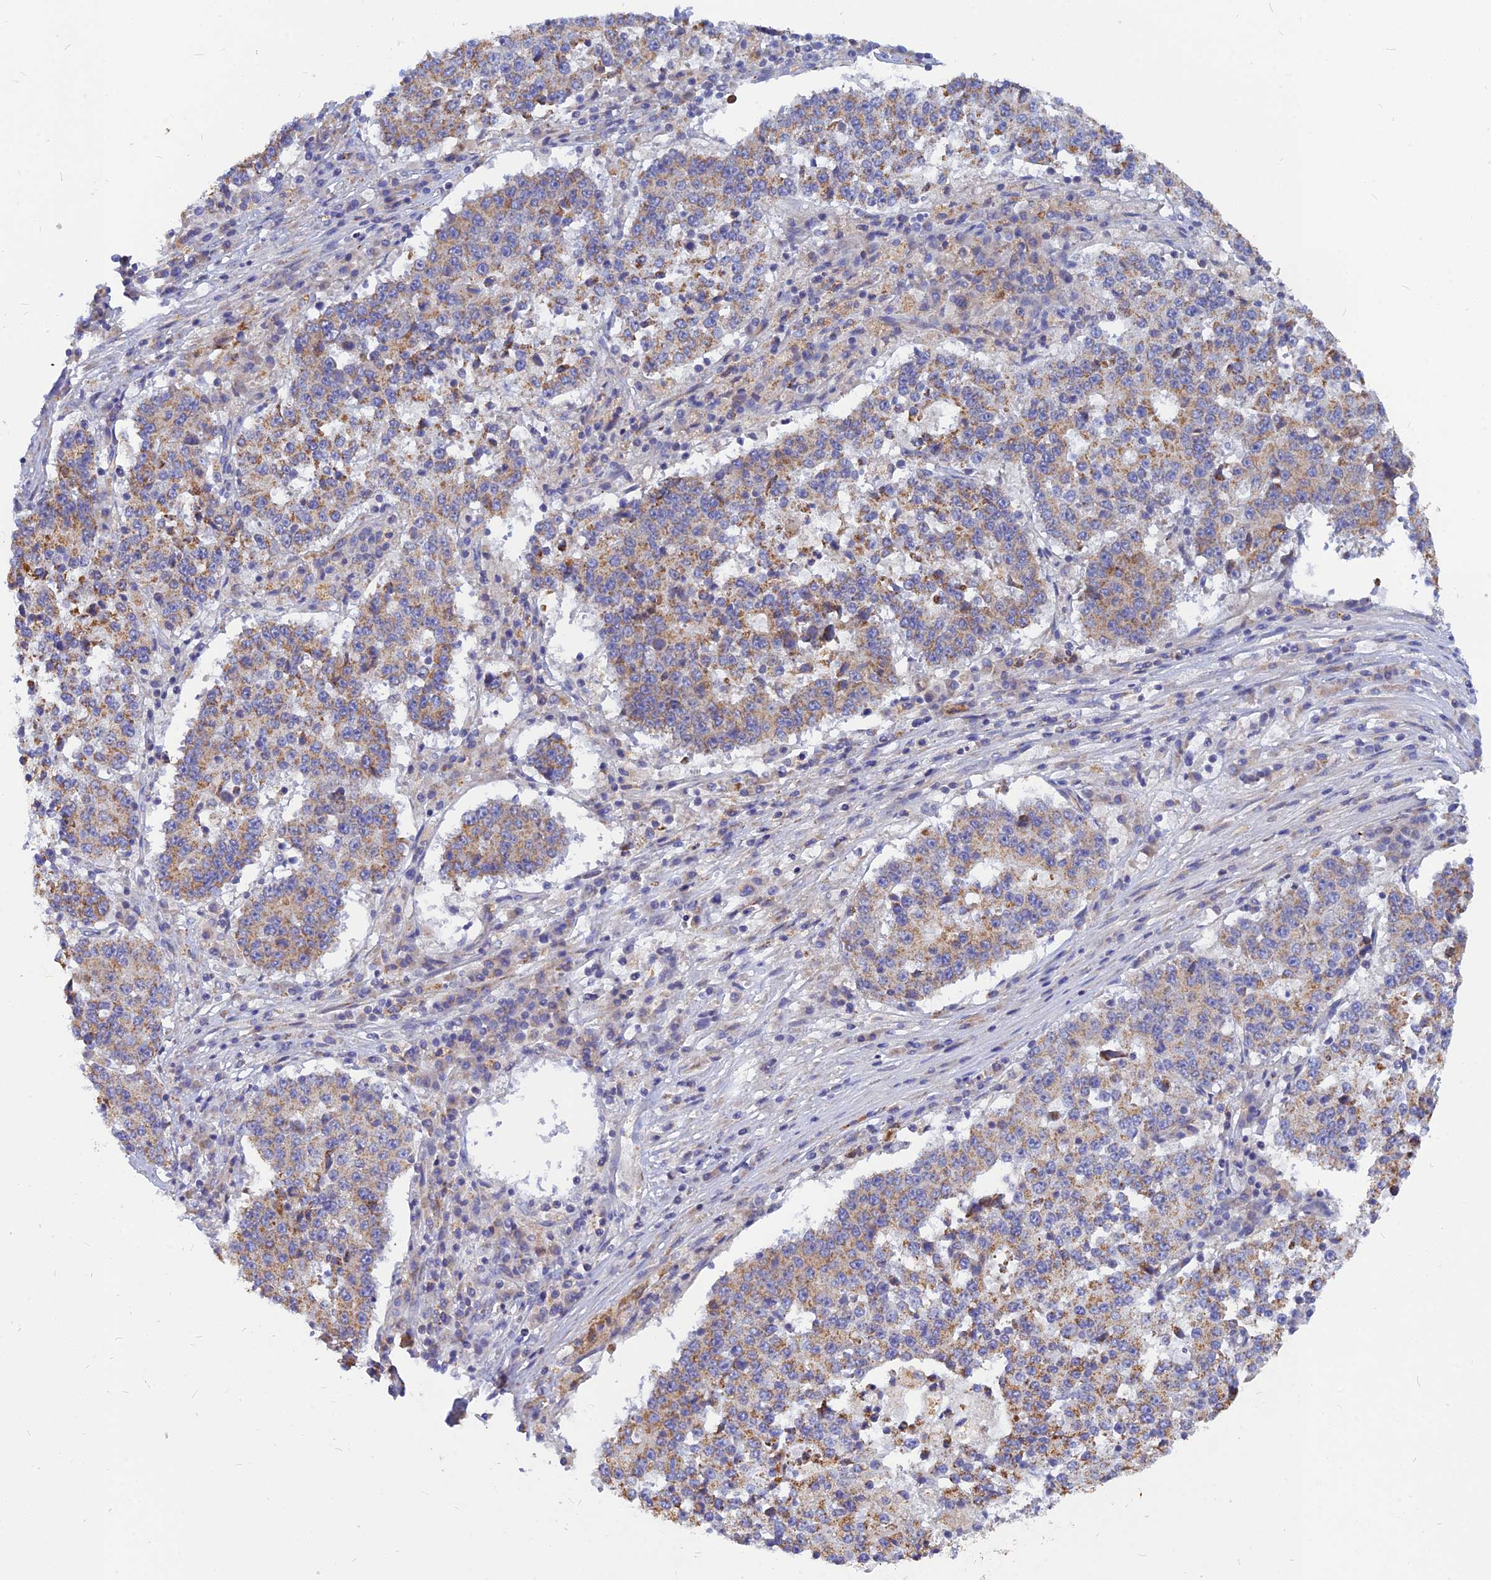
{"staining": {"intensity": "moderate", "quantity": ">75%", "location": "cytoplasmic/membranous"}, "tissue": "stomach cancer", "cell_type": "Tumor cells", "image_type": "cancer", "snomed": [{"axis": "morphology", "description": "Adenocarcinoma, NOS"}, {"axis": "topography", "description": "Stomach"}], "caption": "An image of human stomach cancer (adenocarcinoma) stained for a protein shows moderate cytoplasmic/membranous brown staining in tumor cells.", "gene": "CACNA1B", "patient": {"sex": "male", "age": 59}}